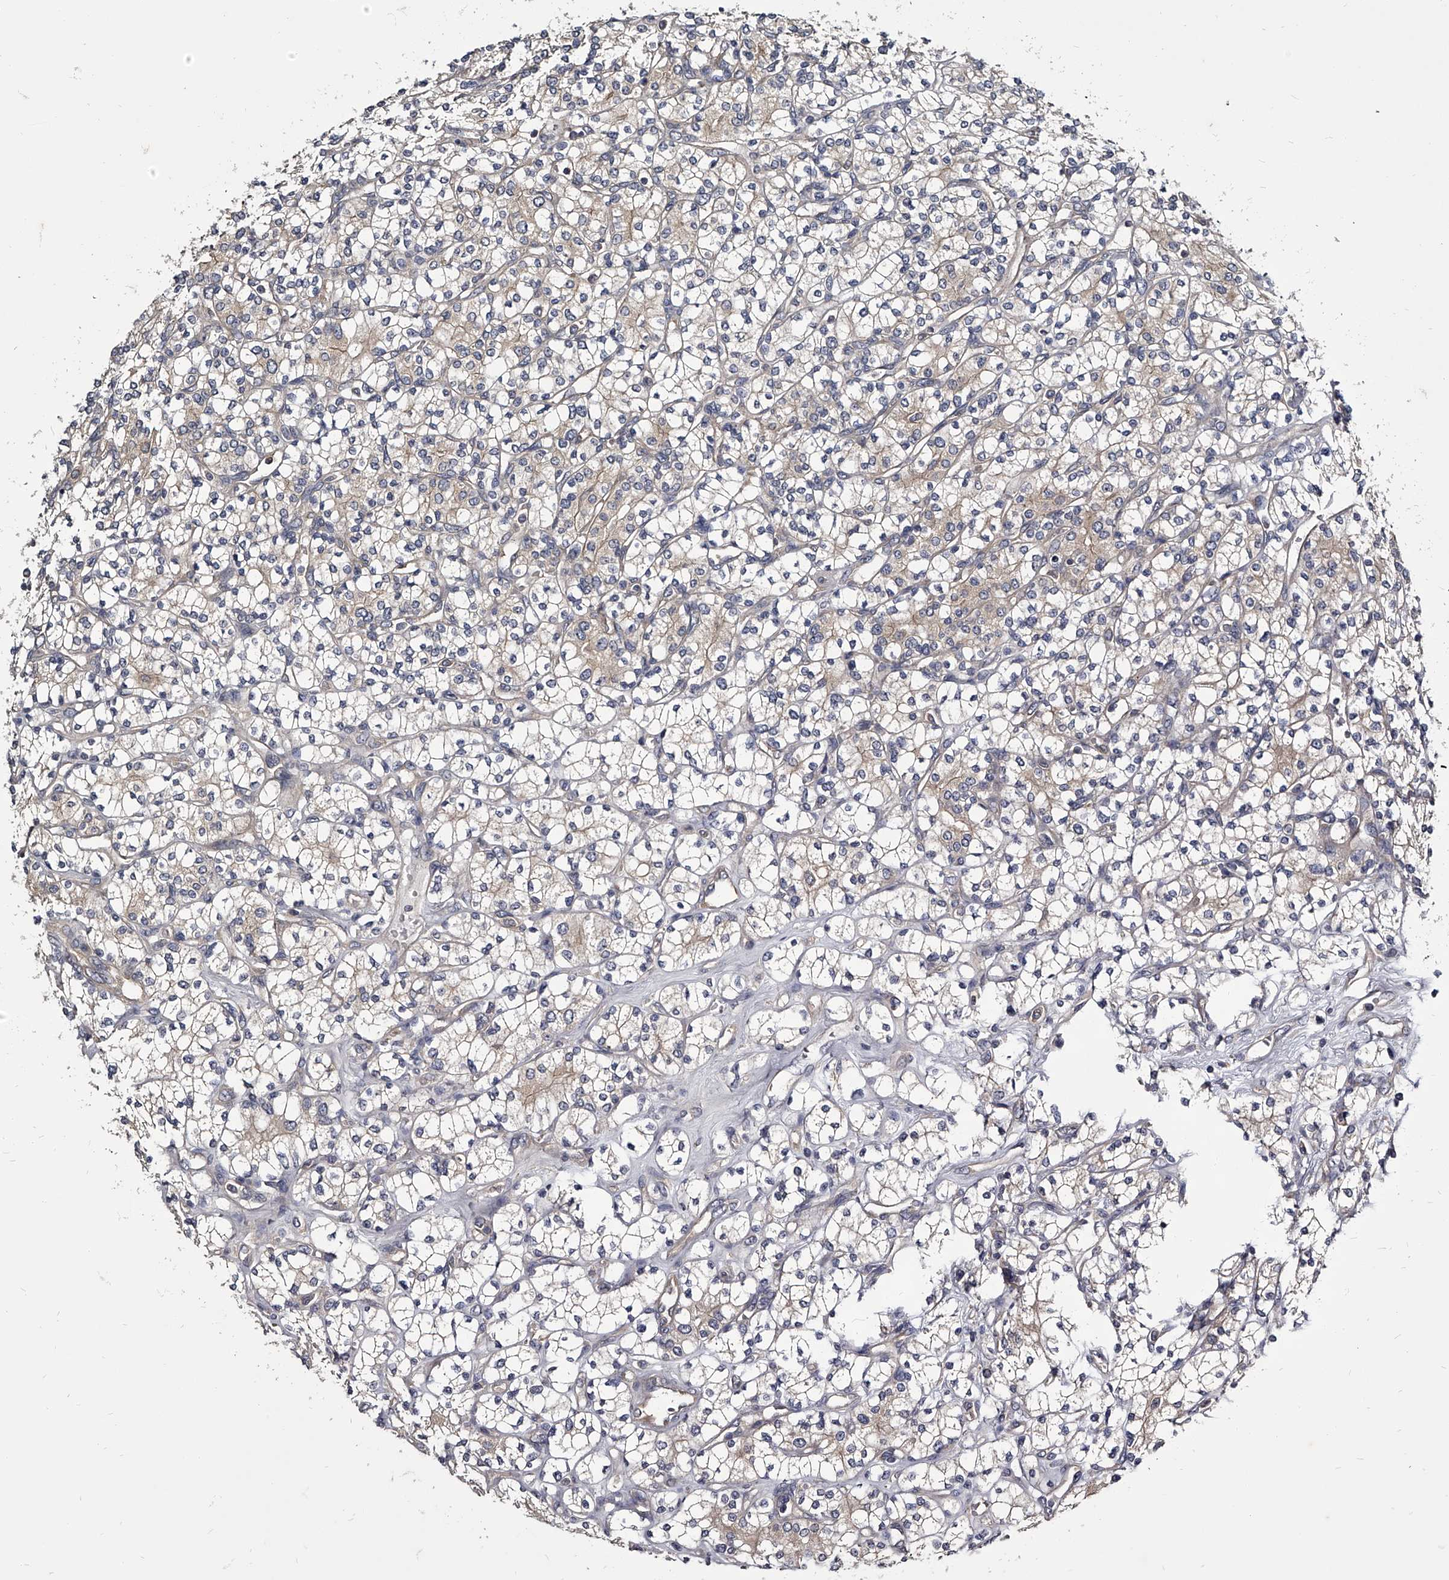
{"staining": {"intensity": "negative", "quantity": "none", "location": "none"}, "tissue": "renal cancer", "cell_type": "Tumor cells", "image_type": "cancer", "snomed": [{"axis": "morphology", "description": "Adenocarcinoma, NOS"}, {"axis": "topography", "description": "Kidney"}], "caption": "DAB (3,3'-diaminobenzidine) immunohistochemical staining of renal adenocarcinoma shows no significant staining in tumor cells.", "gene": "GAPVD1", "patient": {"sex": "male", "age": 77}}